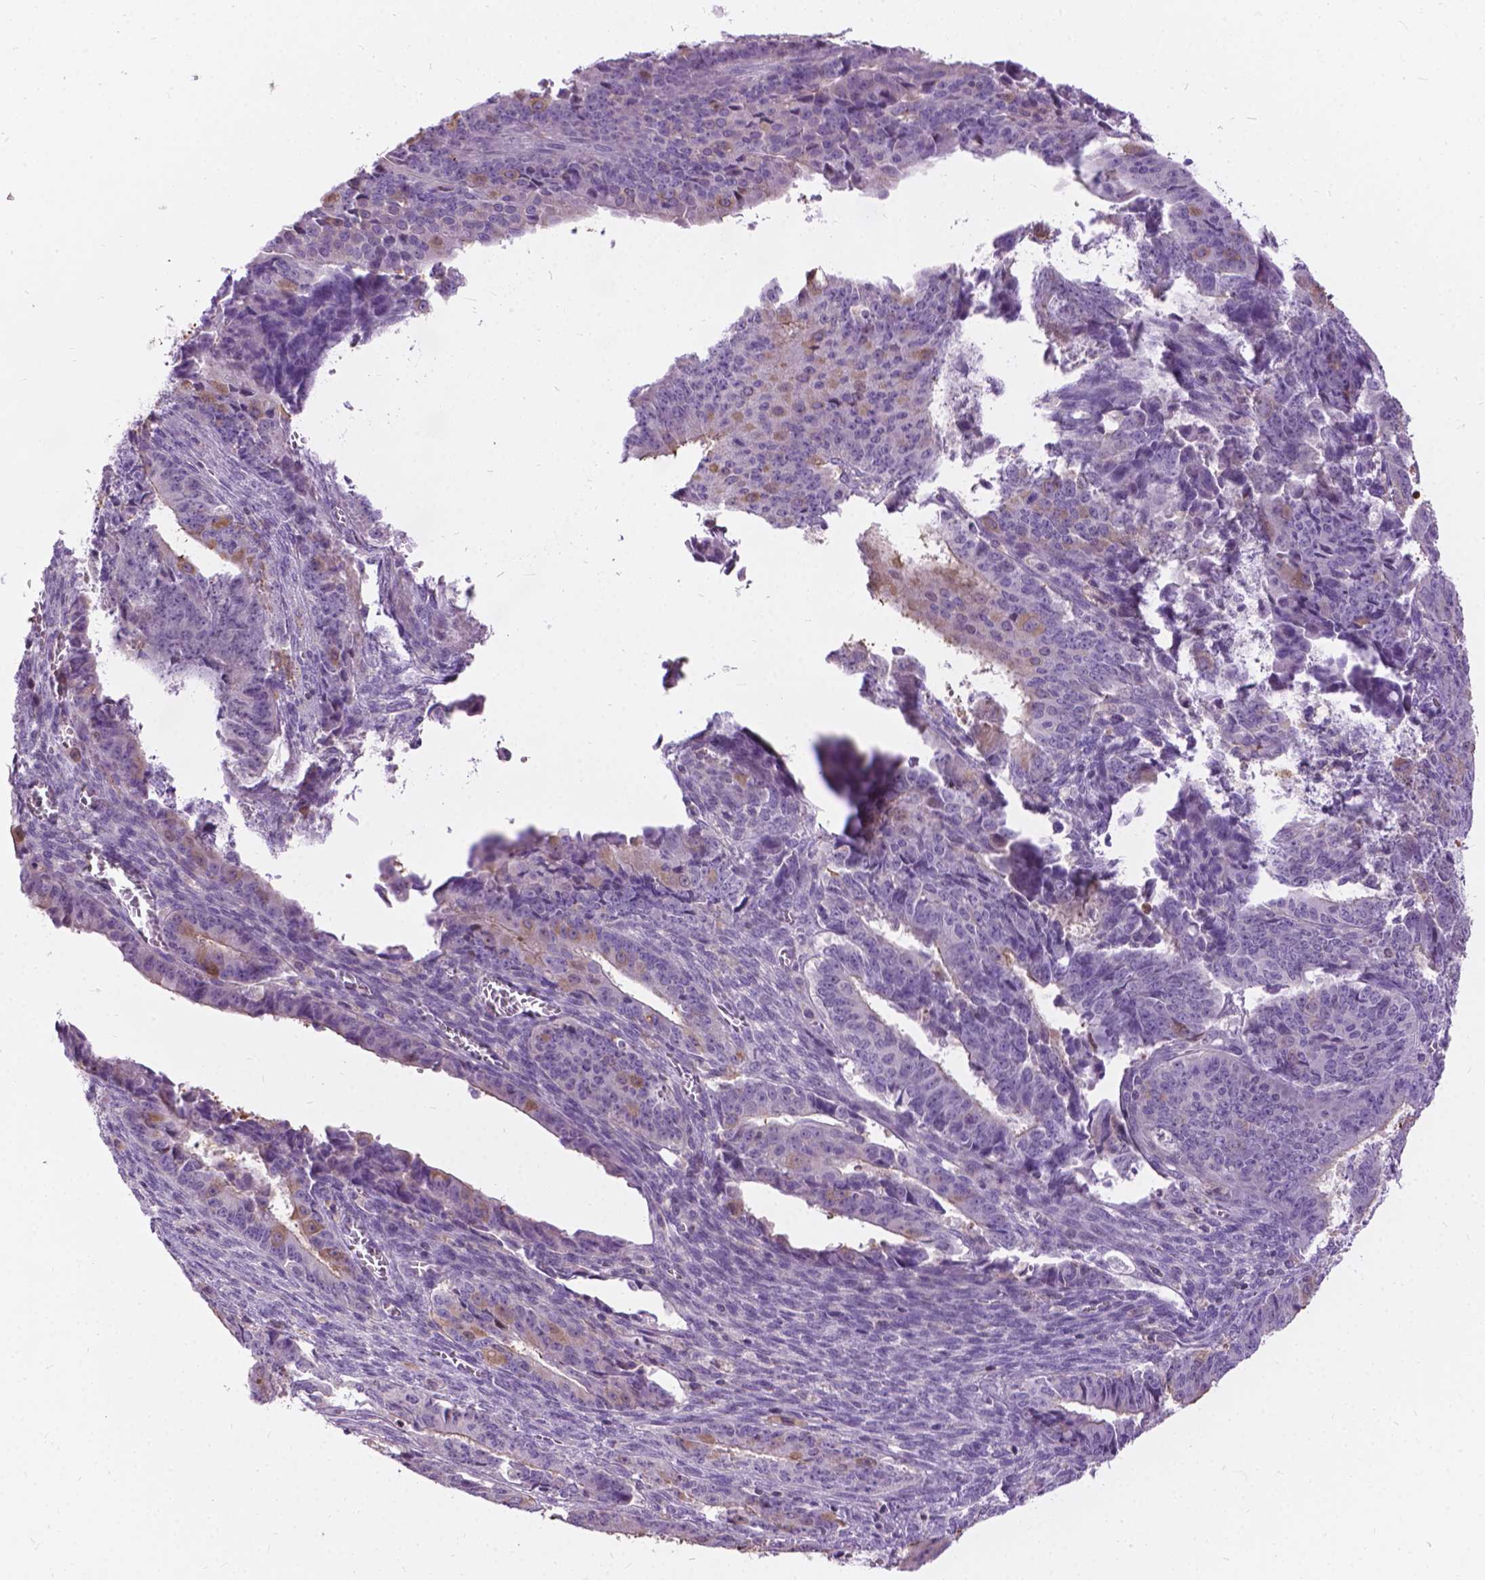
{"staining": {"intensity": "weak", "quantity": "<25%", "location": "cytoplasmic/membranous"}, "tissue": "ovarian cancer", "cell_type": "Tumor cells", "image_type": "cancer", "snomed": [{"axis": "morphology", "description": "Carcinoma, endometroid"}, {"axis": "topography", "description": "Ovary"}], "caption": "IHC micrograph of neoplastic tissue: ovarian cancer (endometroid carcinoma) stained with DAB exhibits no significant protein expression in tumor cells.", "gene": "JAK3", "patient": {"sex": "female", "age": 42}}